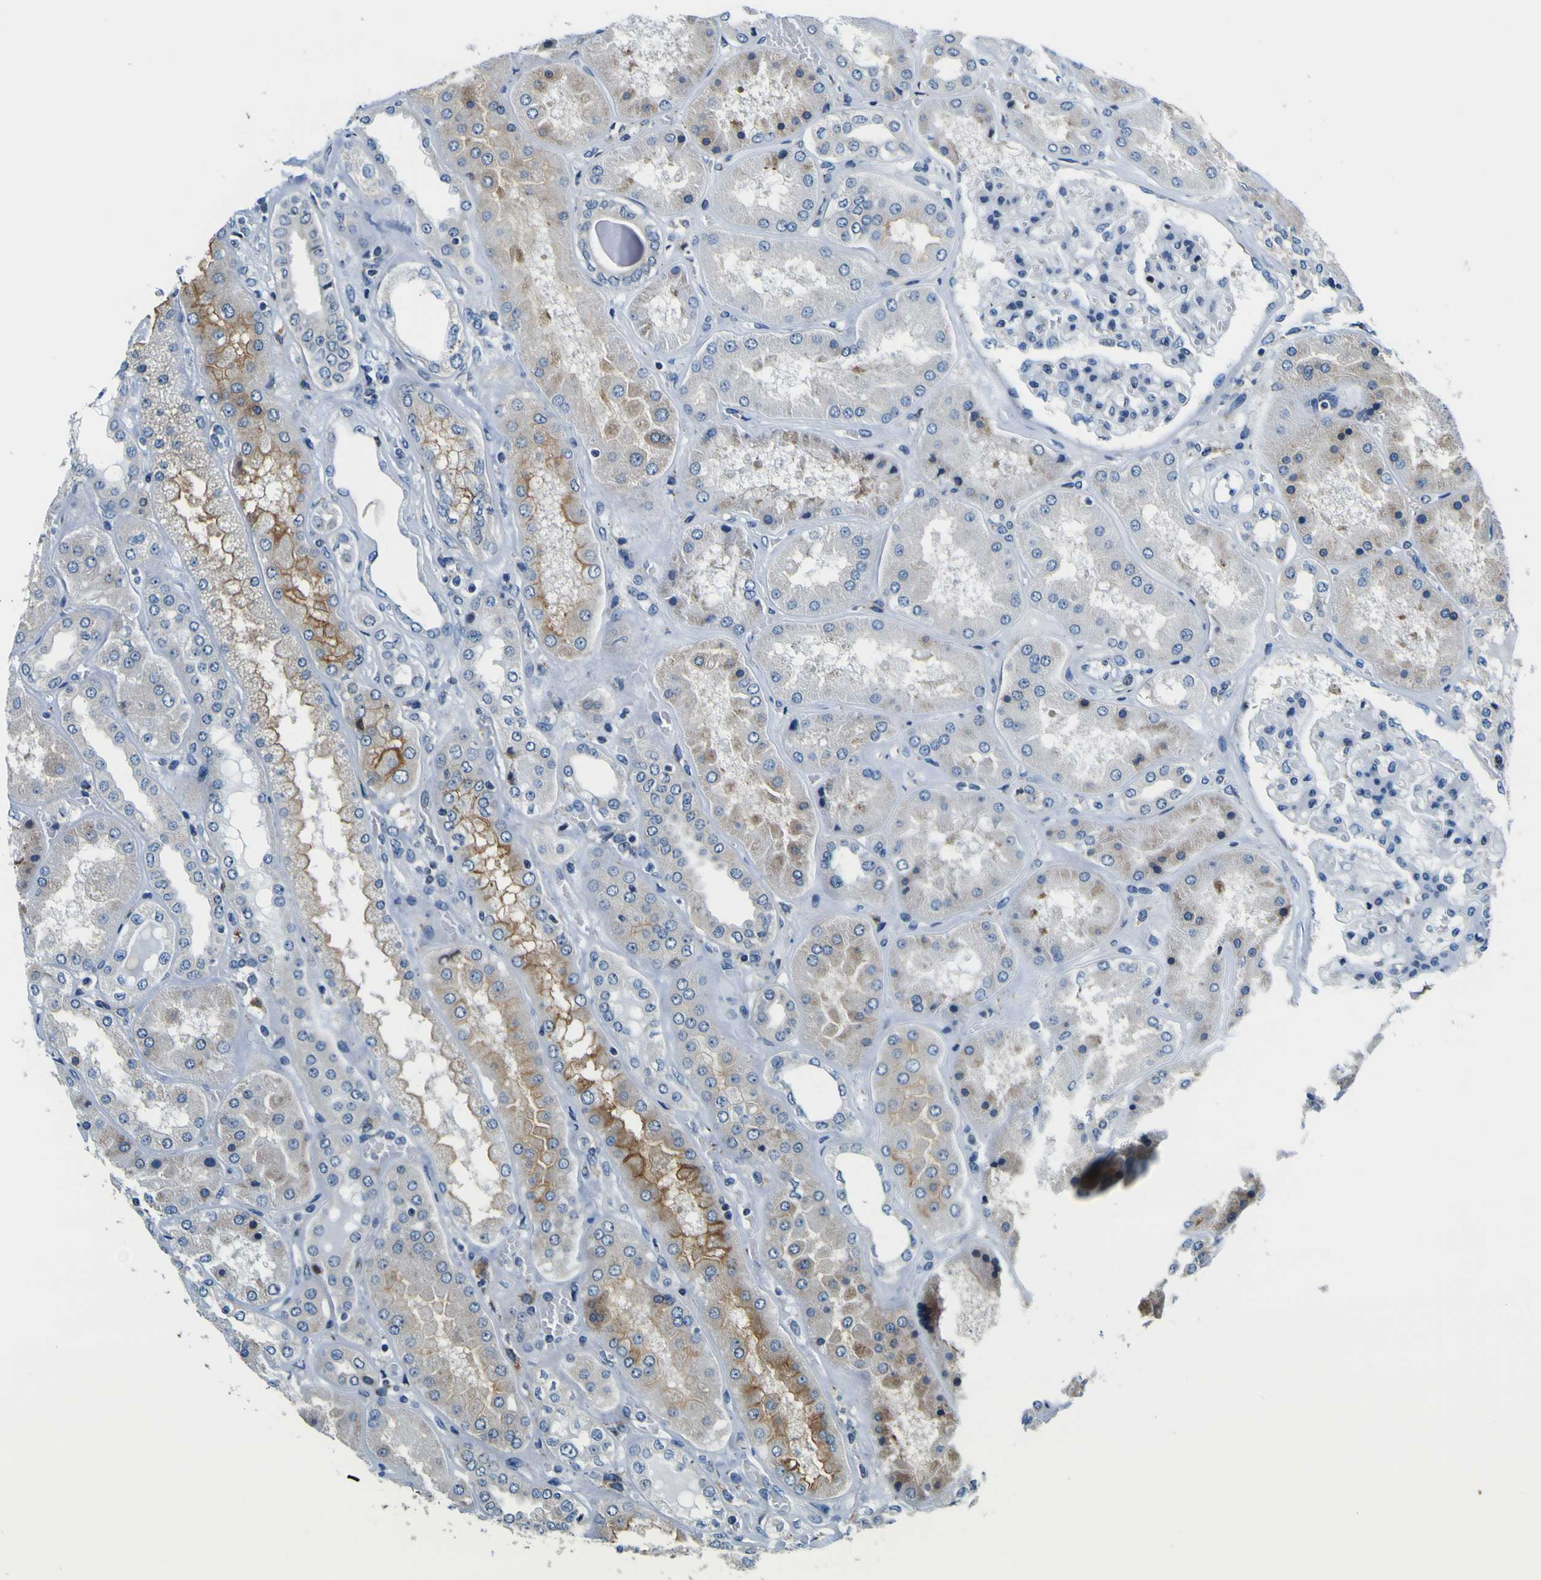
{"staining": {"intensity": "negative", "quantity": "none", "location": "none"}, "tissue": "kidney", "cell_type": "Cells in glomeruli", "image_type": "normal", "snomed": [{"axis": "morphology", "description": "Normal tissue, NOS"}, {"axis": "topography", "description": "Kidney"}], "caption": "DAB immunohistochemical staining of unremarkable kidney reveals no significant positivity in cells in glomeruli.", "gene": "NLRP3", "patient": {"sex": "female", "age": 56}}